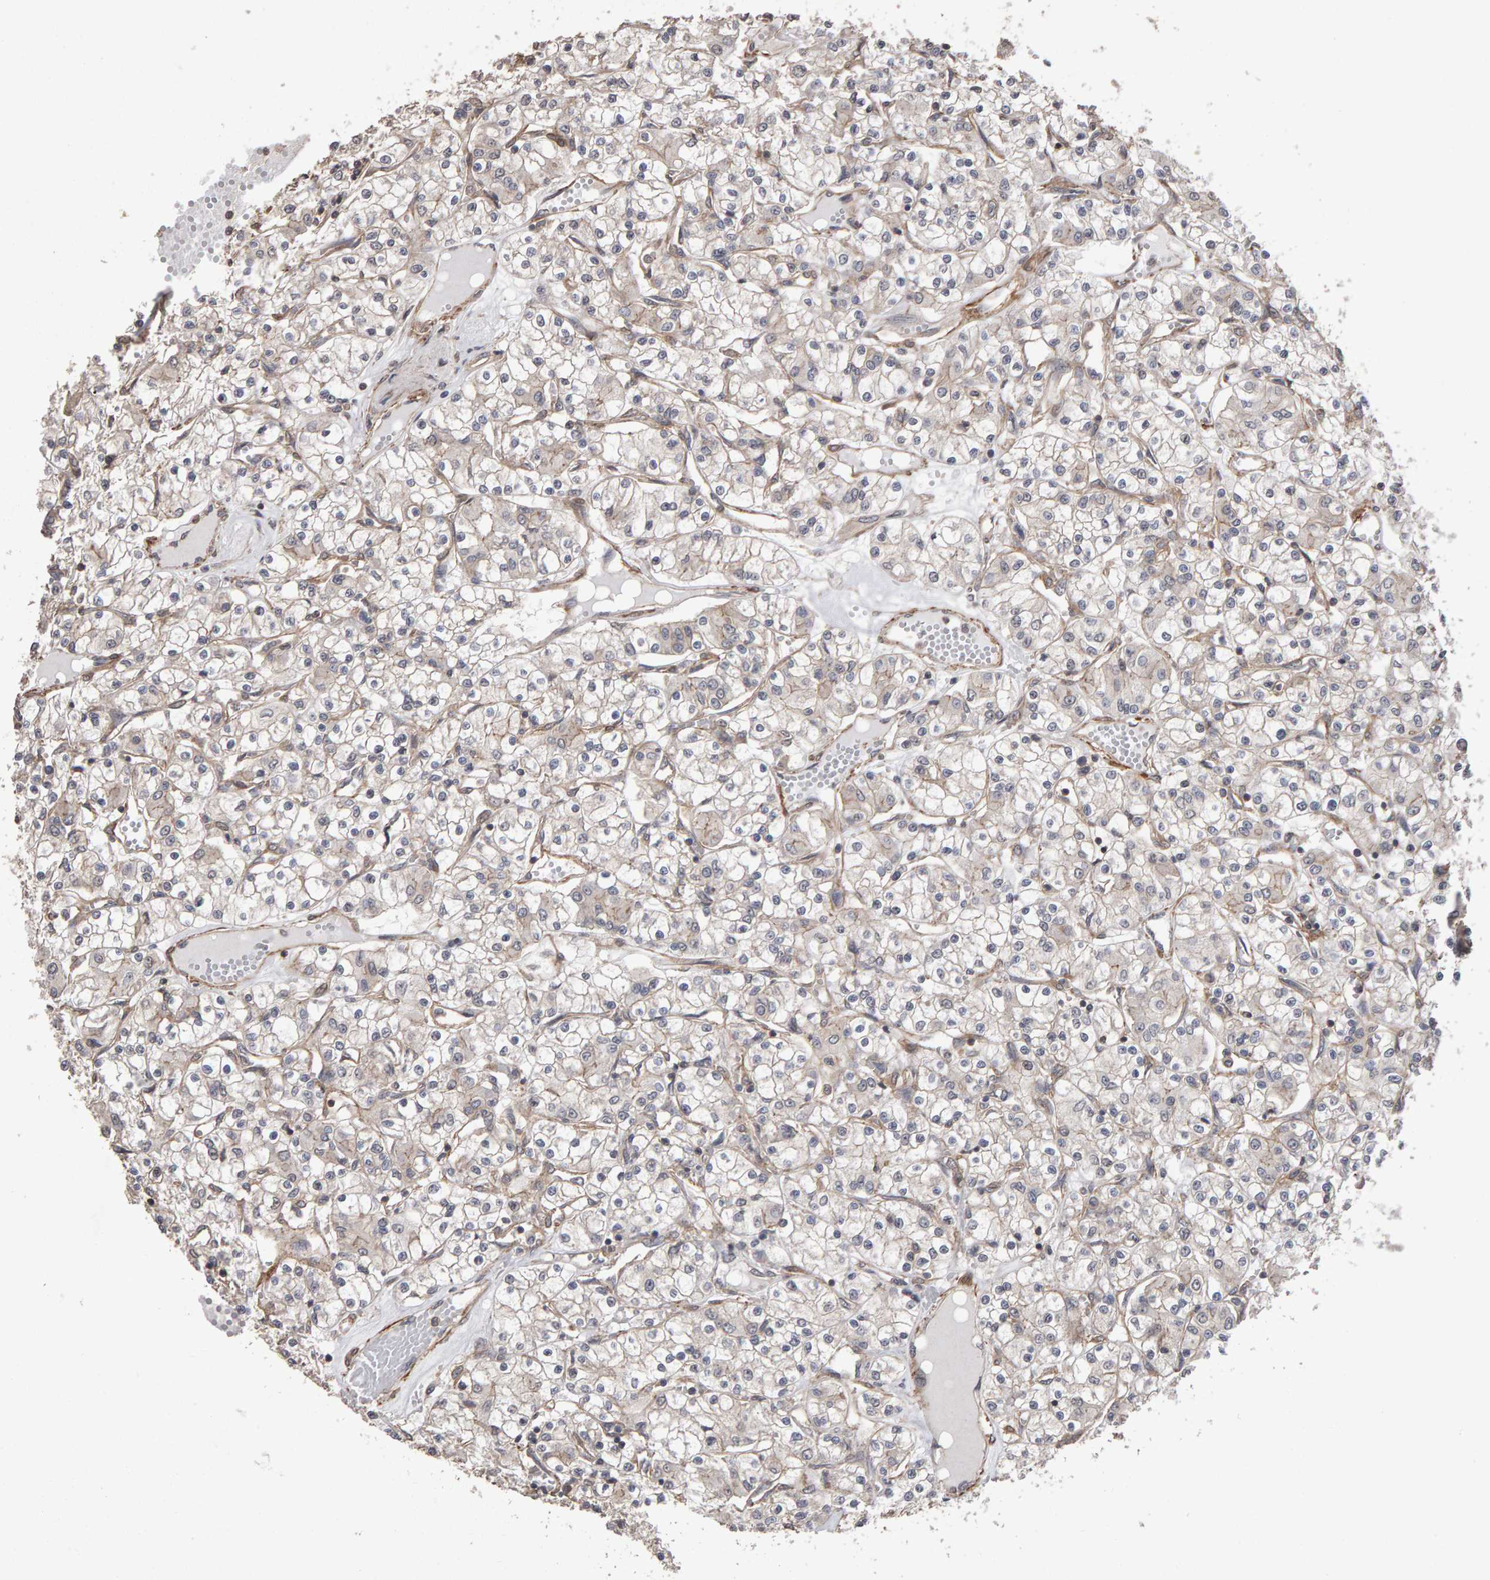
{"staining": {"intensity": "negative", "quantity": "none", "location": "none"}, "tissue": "renal cancer", "cell_type": "Tumor cells", "image_type": "cancer", "snomed": [{"axis": "morphology", "description": "Adenocarcinoma, NOS"}, {"axis": "topography", "description": "Kidney"}], "caption": "Tumor cells show no significant positivity in renal cancer. (Stains: DAB (3,3'-diaminobenzidine) IHC with hematoxylin counter stain, Microscopy: brightfield microscopy at high magnification).", "gene": "SCRIB", "patient": {"sex": "female", "age": 59}}